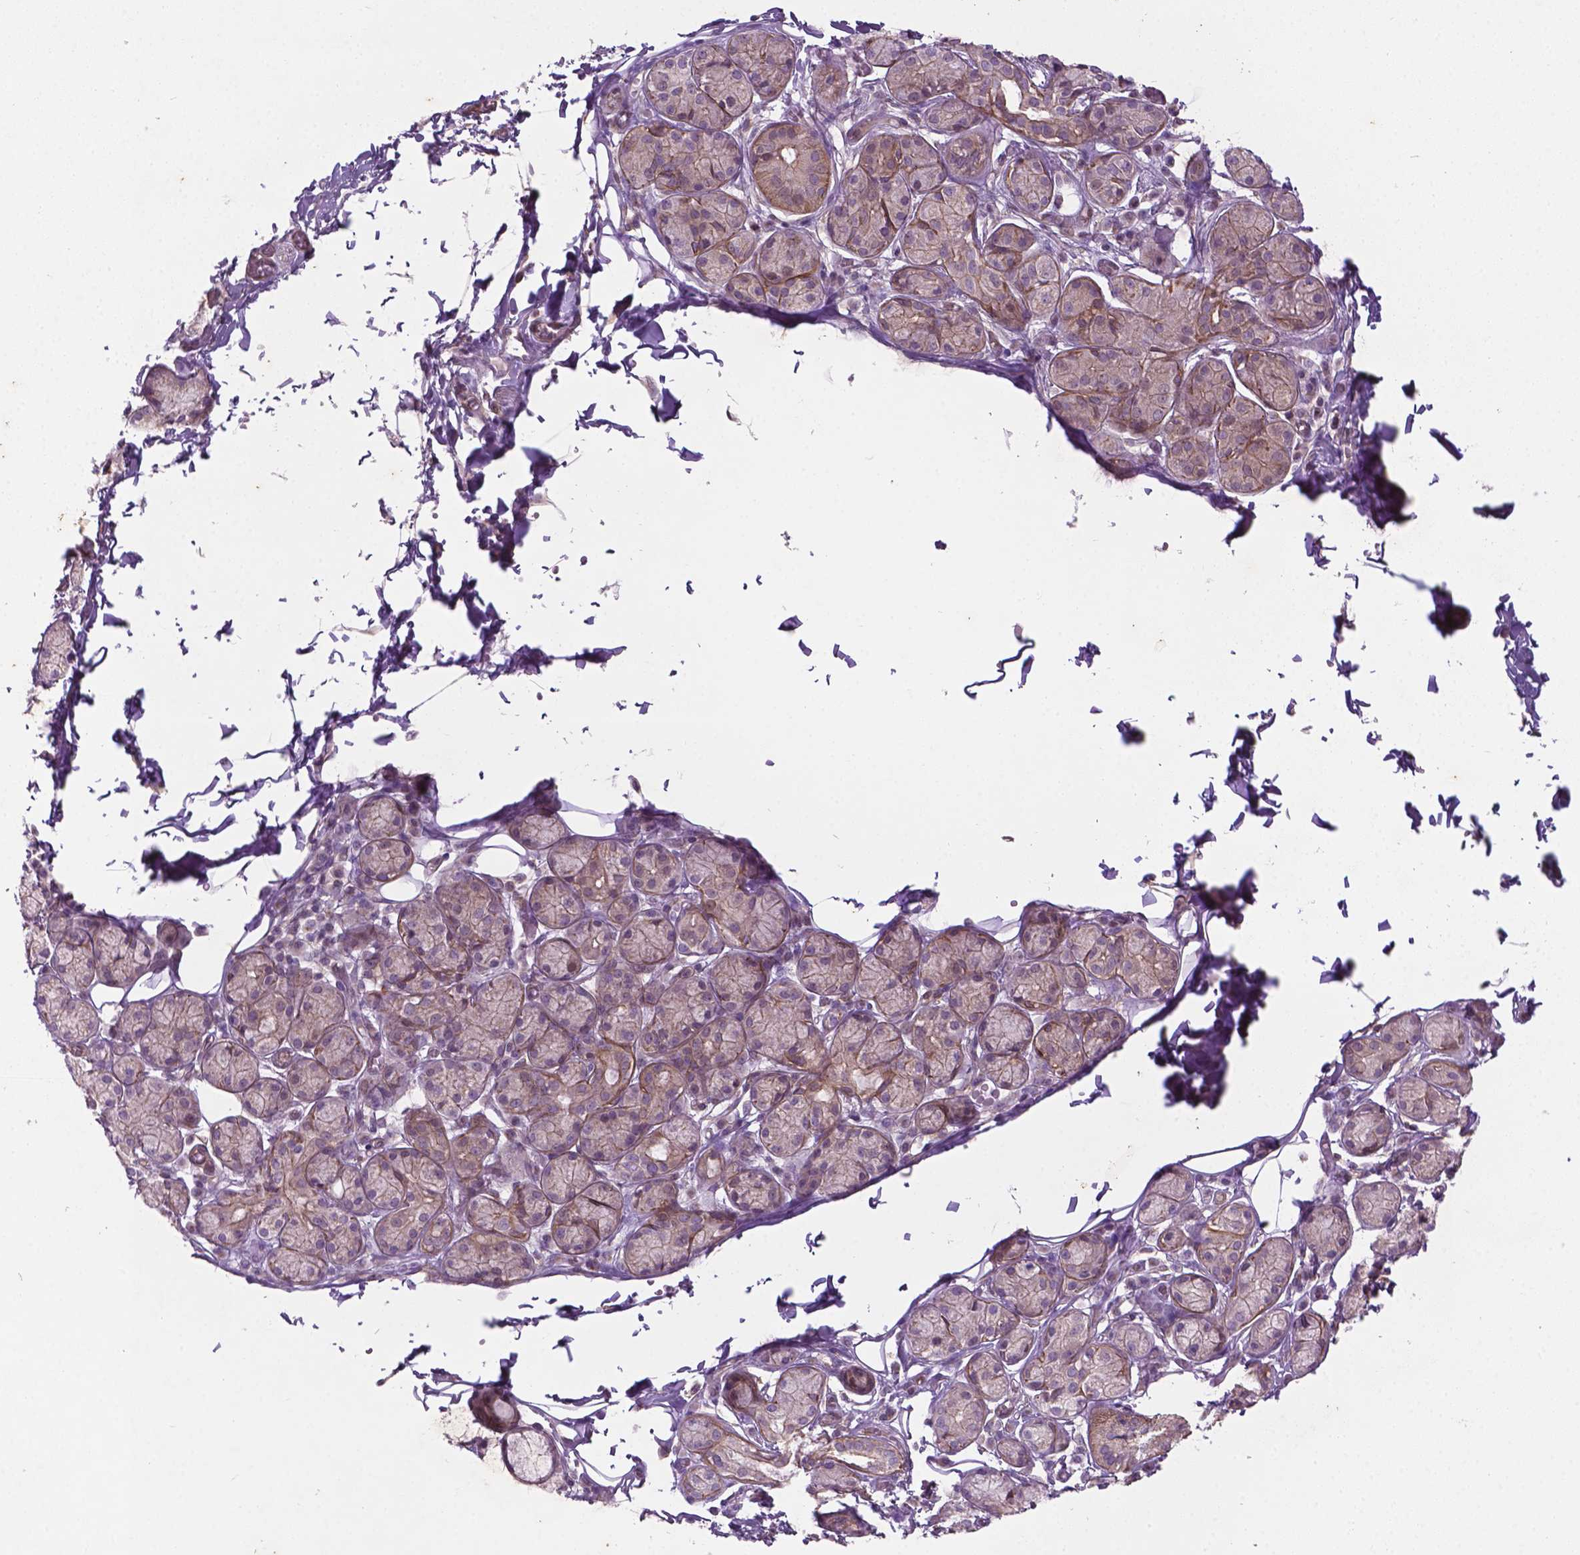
{"staining": {"intensity": "weak", "quantity": "25%-75%", "location": "cytoplasmic/membranous"}, "tissue": "salivary gland", "cell_type": "Glandular cells", "image_type": "normal", "snomed": [{"axis": "morphology", "description": "Normal tissue, NOS"}, {"axis": "topography", "description": "Salivary gland"}, {"axis": "topography", "description": "Peripheral nerve tissue"}], "caption": "Weak cytoplasmic/membranous protein positivity is appreciated in about 25%-75% of glandular cells in salivary gland. The staining is performed using DAB brown chromogen to label protein expression. The nuclei are counter-stained blue using hematoxylin.", "gene": "TCHP", "patient": {"sex": "male", "age": 71}}